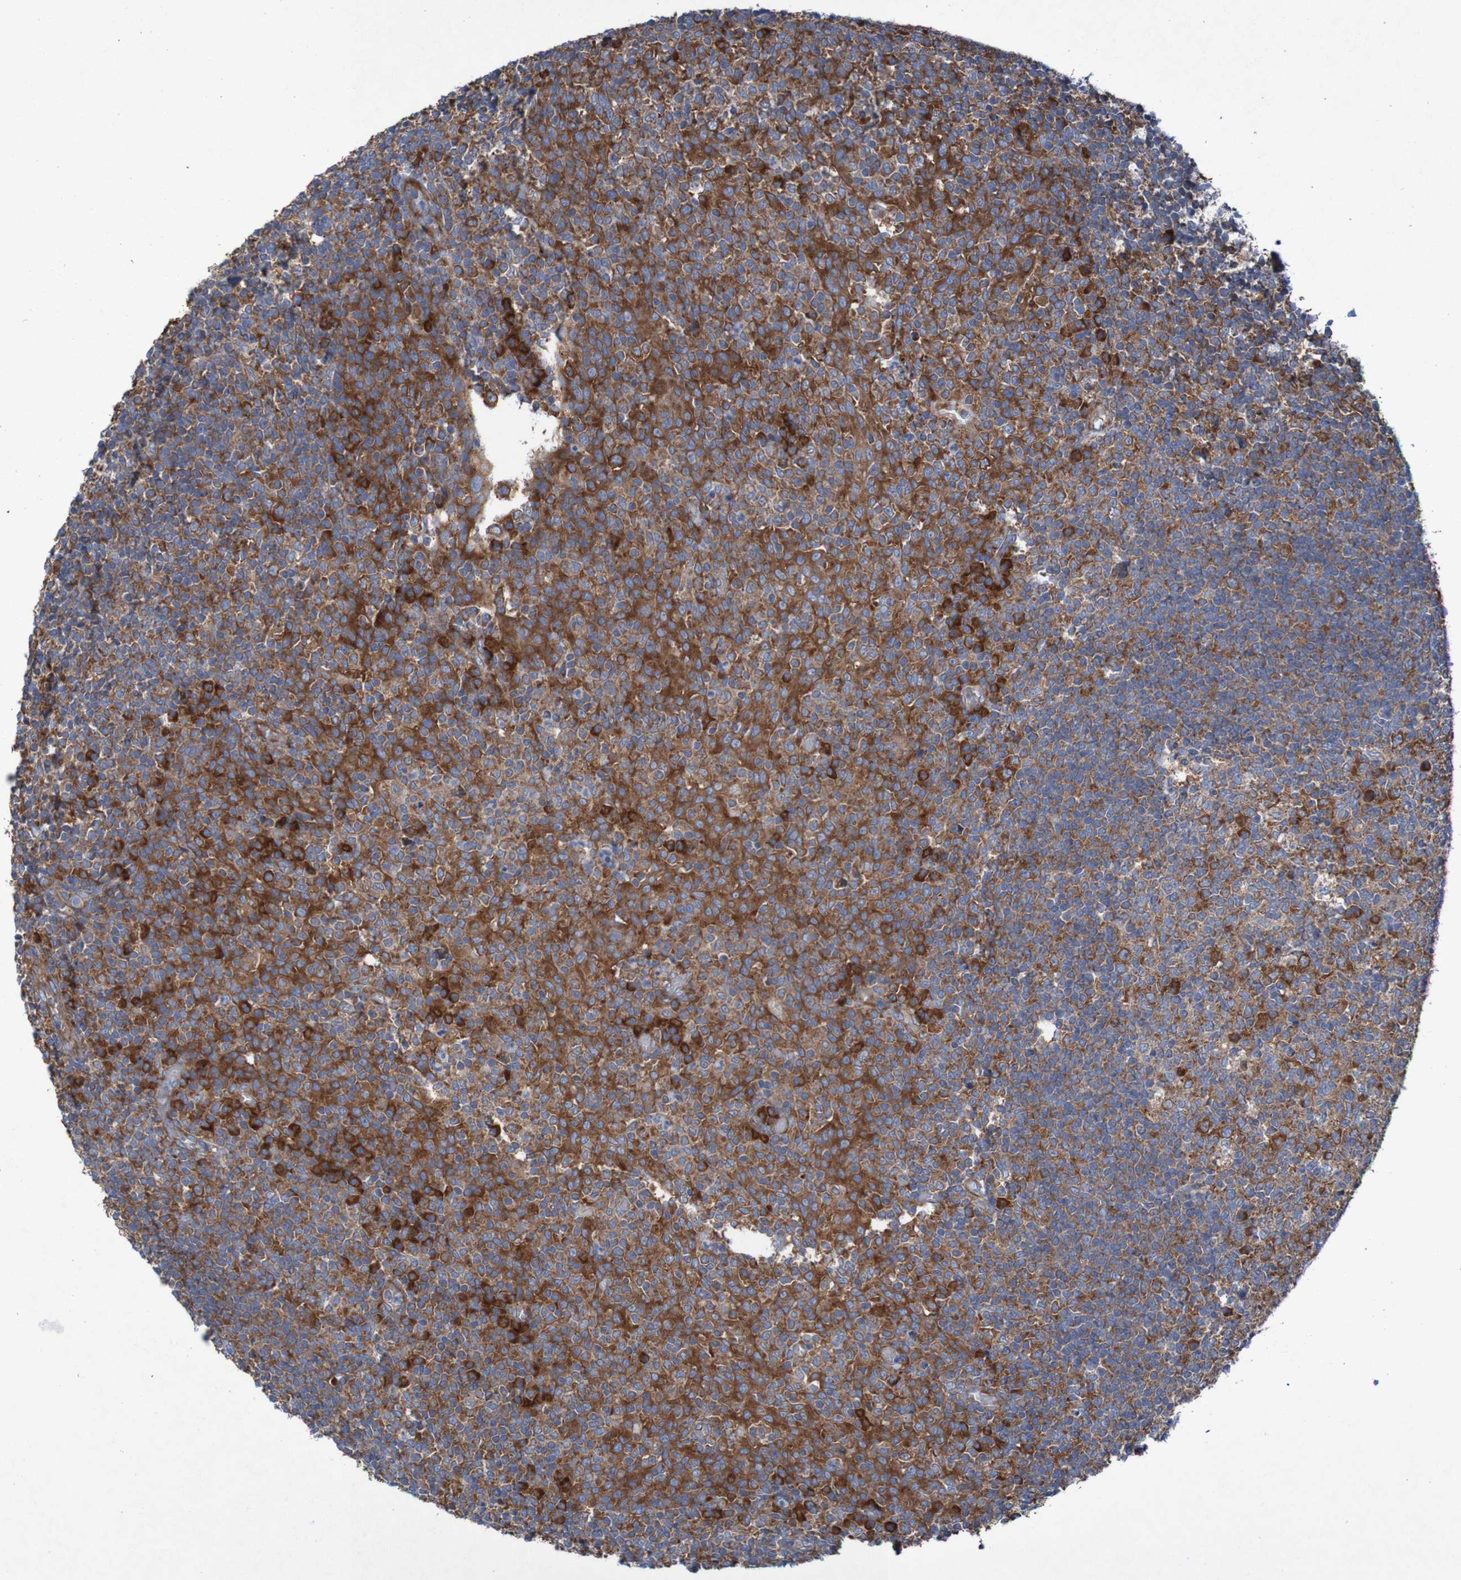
{"staining": {"intensity": "strong", "quantity": ">75%", "location": "cytoplasmic/membranous"}, "tissue": "tonsil", "cell_type": "Germinal center cells", "image_type": "normal", "snomed": [{"axis": "morphology", "description": "Normal tissue, NOS"}, {"axis": "topography", "description": "Tonsil"}], "caption": "About >75% of germinal center cells in unremarkable human tonsil reveal strong cytoplasmic/membranous protein staining as visualized by brown immunohistochemical staining.", "gene": "RPL10L", "patient": {"sex": "female", "age": 19}}